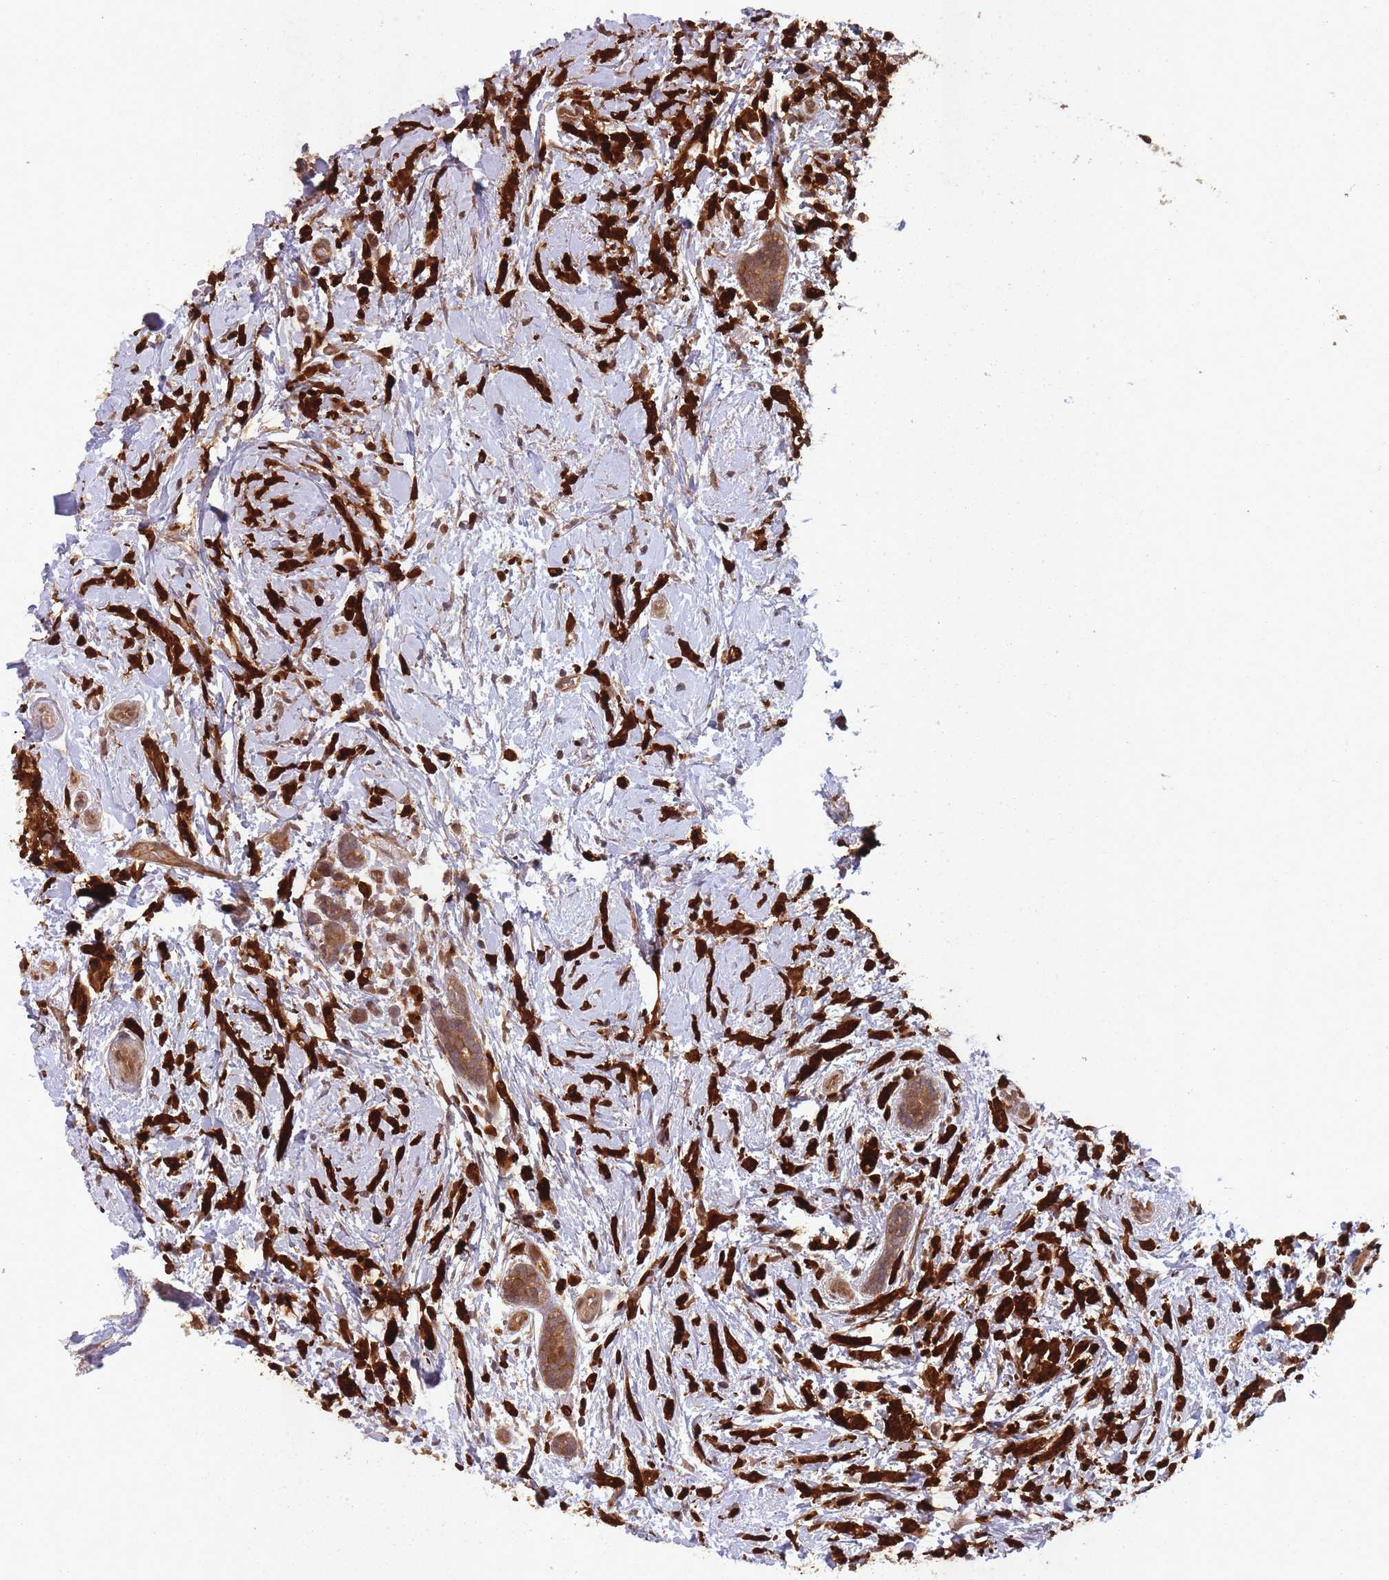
{"staining": {"intensity": "strong", "quantity": ">75%", "location": "cytoplasmic/membranous"}, "tissue": "breast cancer", "cell_type": "Tumor cells", "image_type": "cancer", "snomed": [{"axis": "morphology", "description": "Lobular carcinoma"}, {"axis": "topography", "description": "Breast"}], "caption": "Strong cytoplasmic/membranous positivity is appreciated in approximately >75% of tumor cells in breast cancer.", "gene": "PPP6R3", "patient": {"sex": "female", "age": 58}}